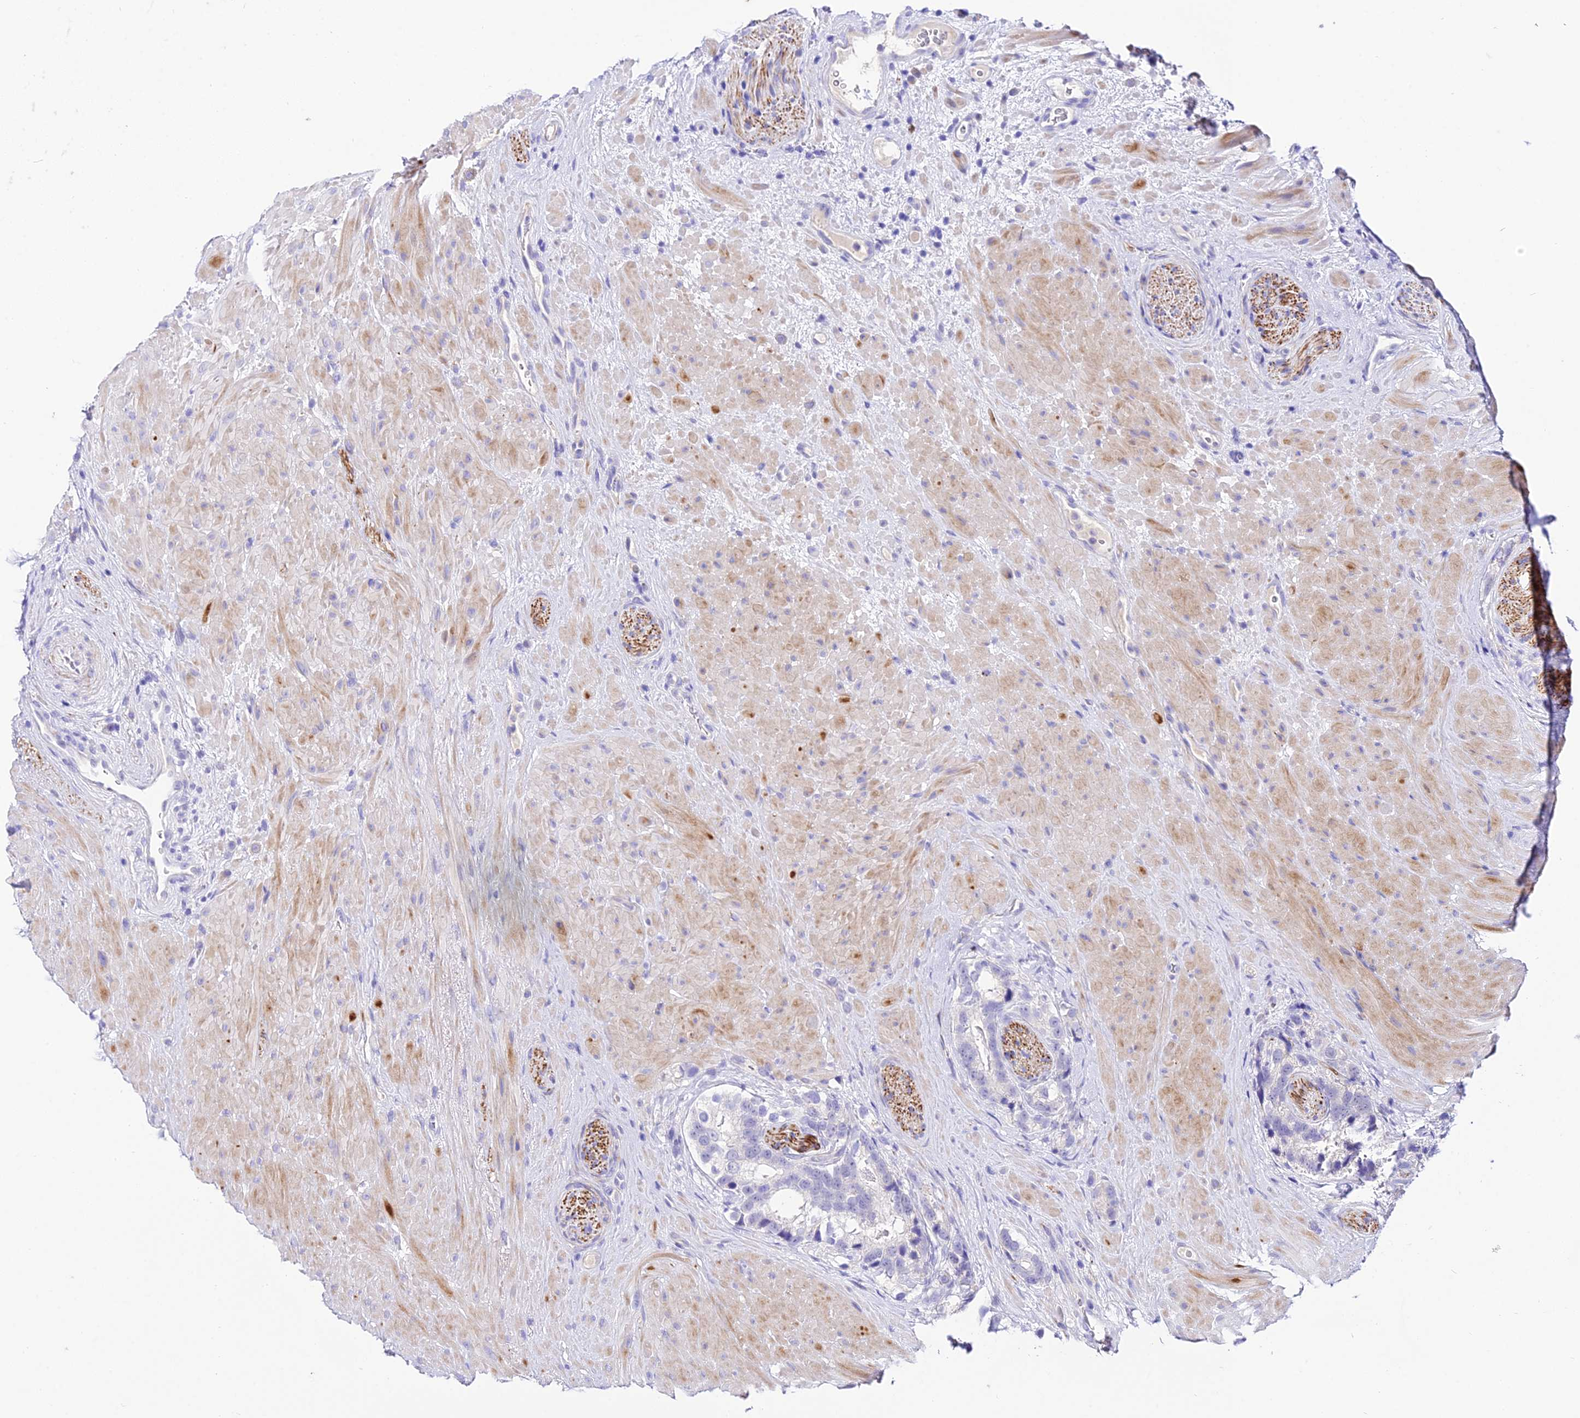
{"staining": {"intensity": "negative", "quantity": "none", "location": "none"}, "tissue": "prostate cancer", "cell_type": "Tumor cells", "image_type": "cancer", "snomed": [{"axis": "morphology", "description": "Adenocarcinoma, High grade"}, {"axis": "topography", "description": "Prostate"}], "caption": "Tumor cells show no significant staining in adenocarcinoma (high-grade) (prostate).", "gene": "DEFB106A", "patient": {"sex": "male", "age": 74}}